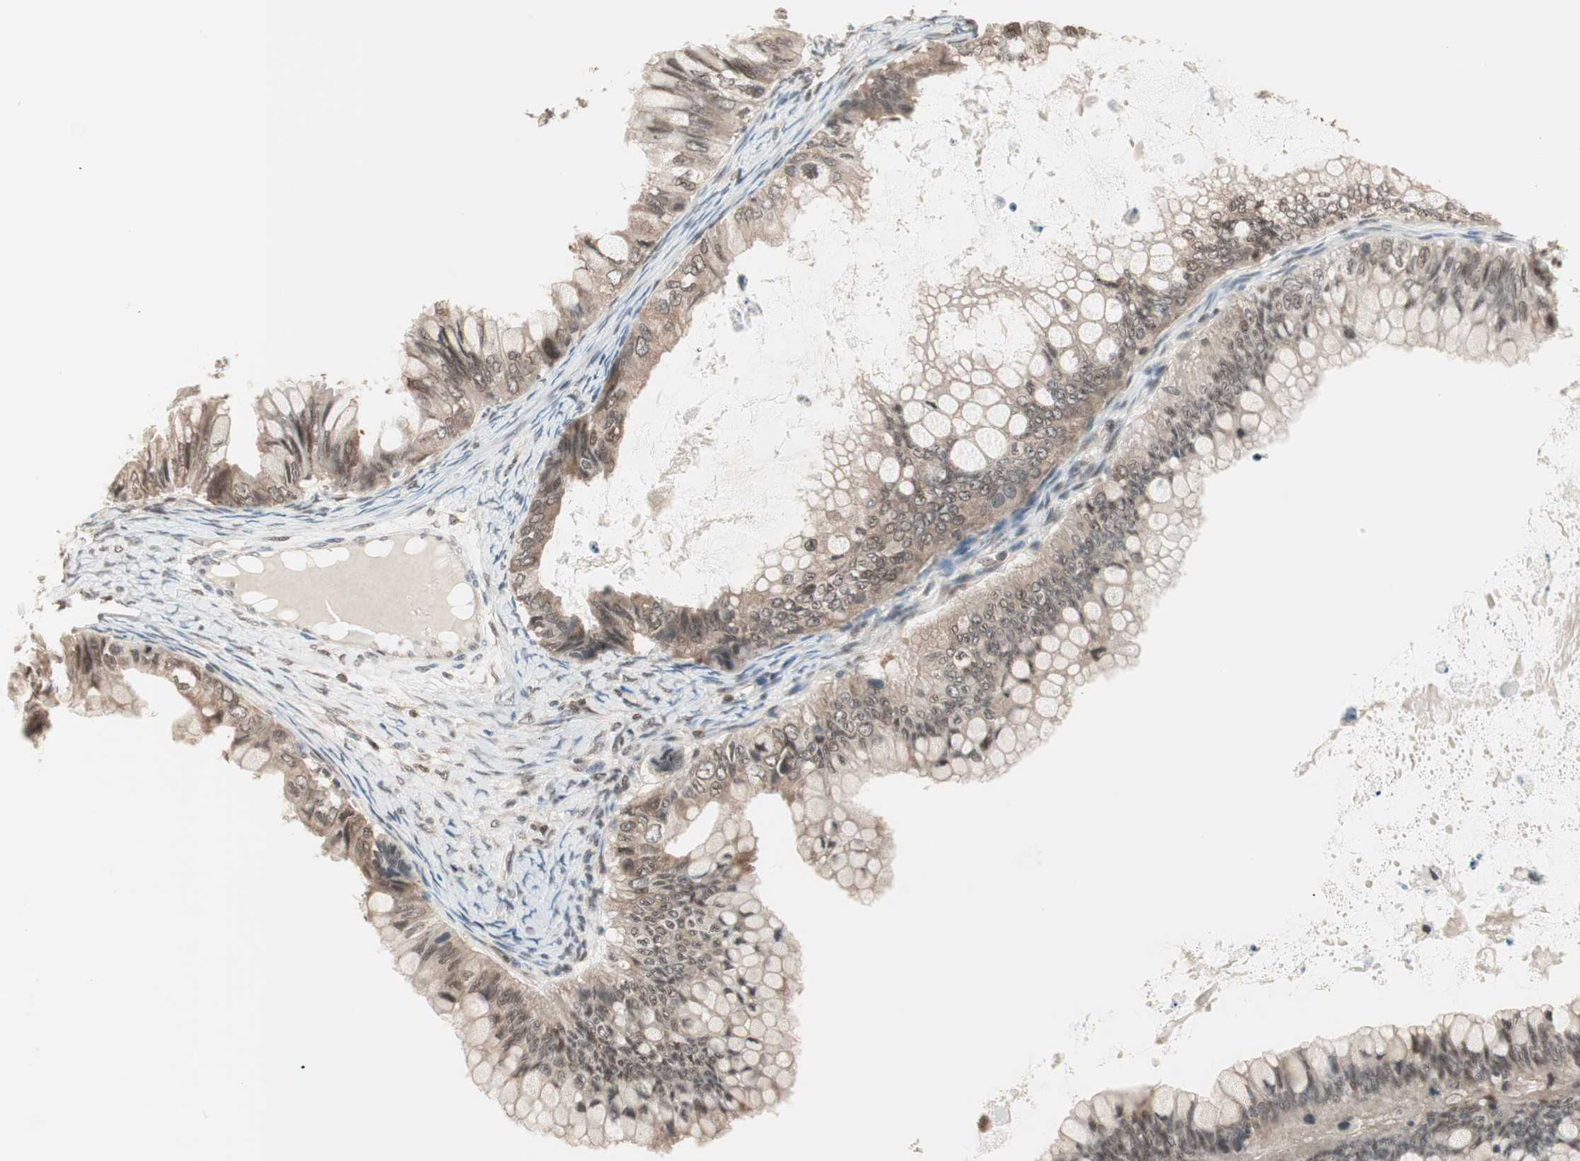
{"staining": {"intensity": "moderate", "quantity": ">75%", "location": "cytoplasmic/membranous"}, "tissue": "ovarian cancer", "cell_type": "Tumor cells", "image_type": "cancer", "snomed": [{"axis": "morphology", "description": "Cystadenocarcinoma, mucinous, NOS"}, {"axis": "topography", "description": "Ovary"}], "caption": "Moderate cytoplasmic/membranous protein positivity is identified in approximately >75% of tumor cells in ovarian cancer. (DAB (3,3'-diaminobenzidine) IHC, brown staining for protein, blue staining for nuclei).", "gene": "UBE2I", "patient": {"sex": "female", "age": 80}}